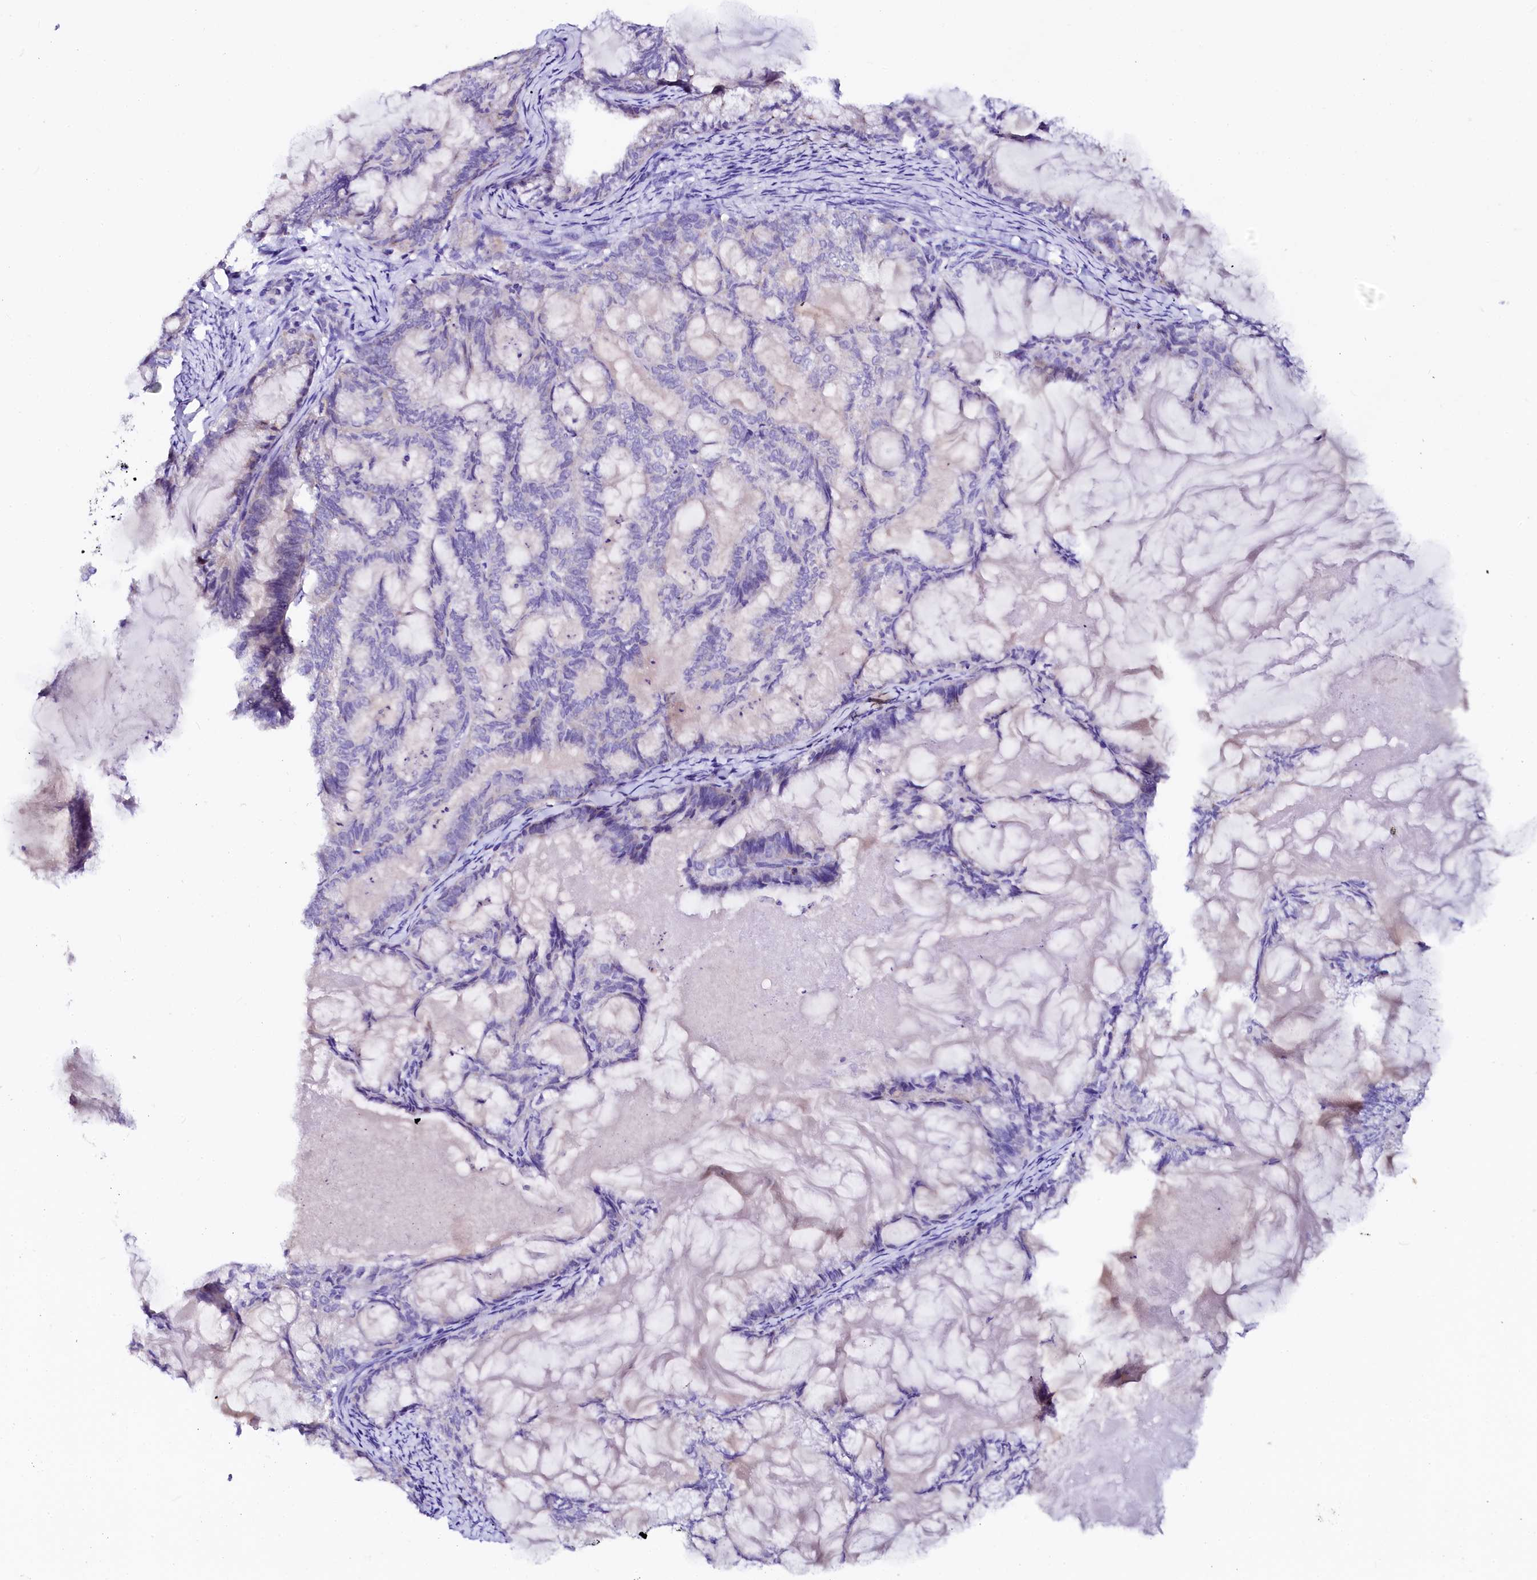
{"staining": {"intensity": "negative", "quantity": "none", "location": "none"}, "tissue": "endometrial cancer", "cell_type": "Tumor cells", "image_type": "cancer", "snomed": [{"axis": "morphology", "description": "Adenocarcinoma, NOS"}, {"axis": "topography", "description": "Endometrium"}], "caption": "IHC of endometrial cancer (adenocarcinoma) reveals no staining in tumor cells.", "gene": "NALF1", "patient": {"sex": "female", "age": 86}}